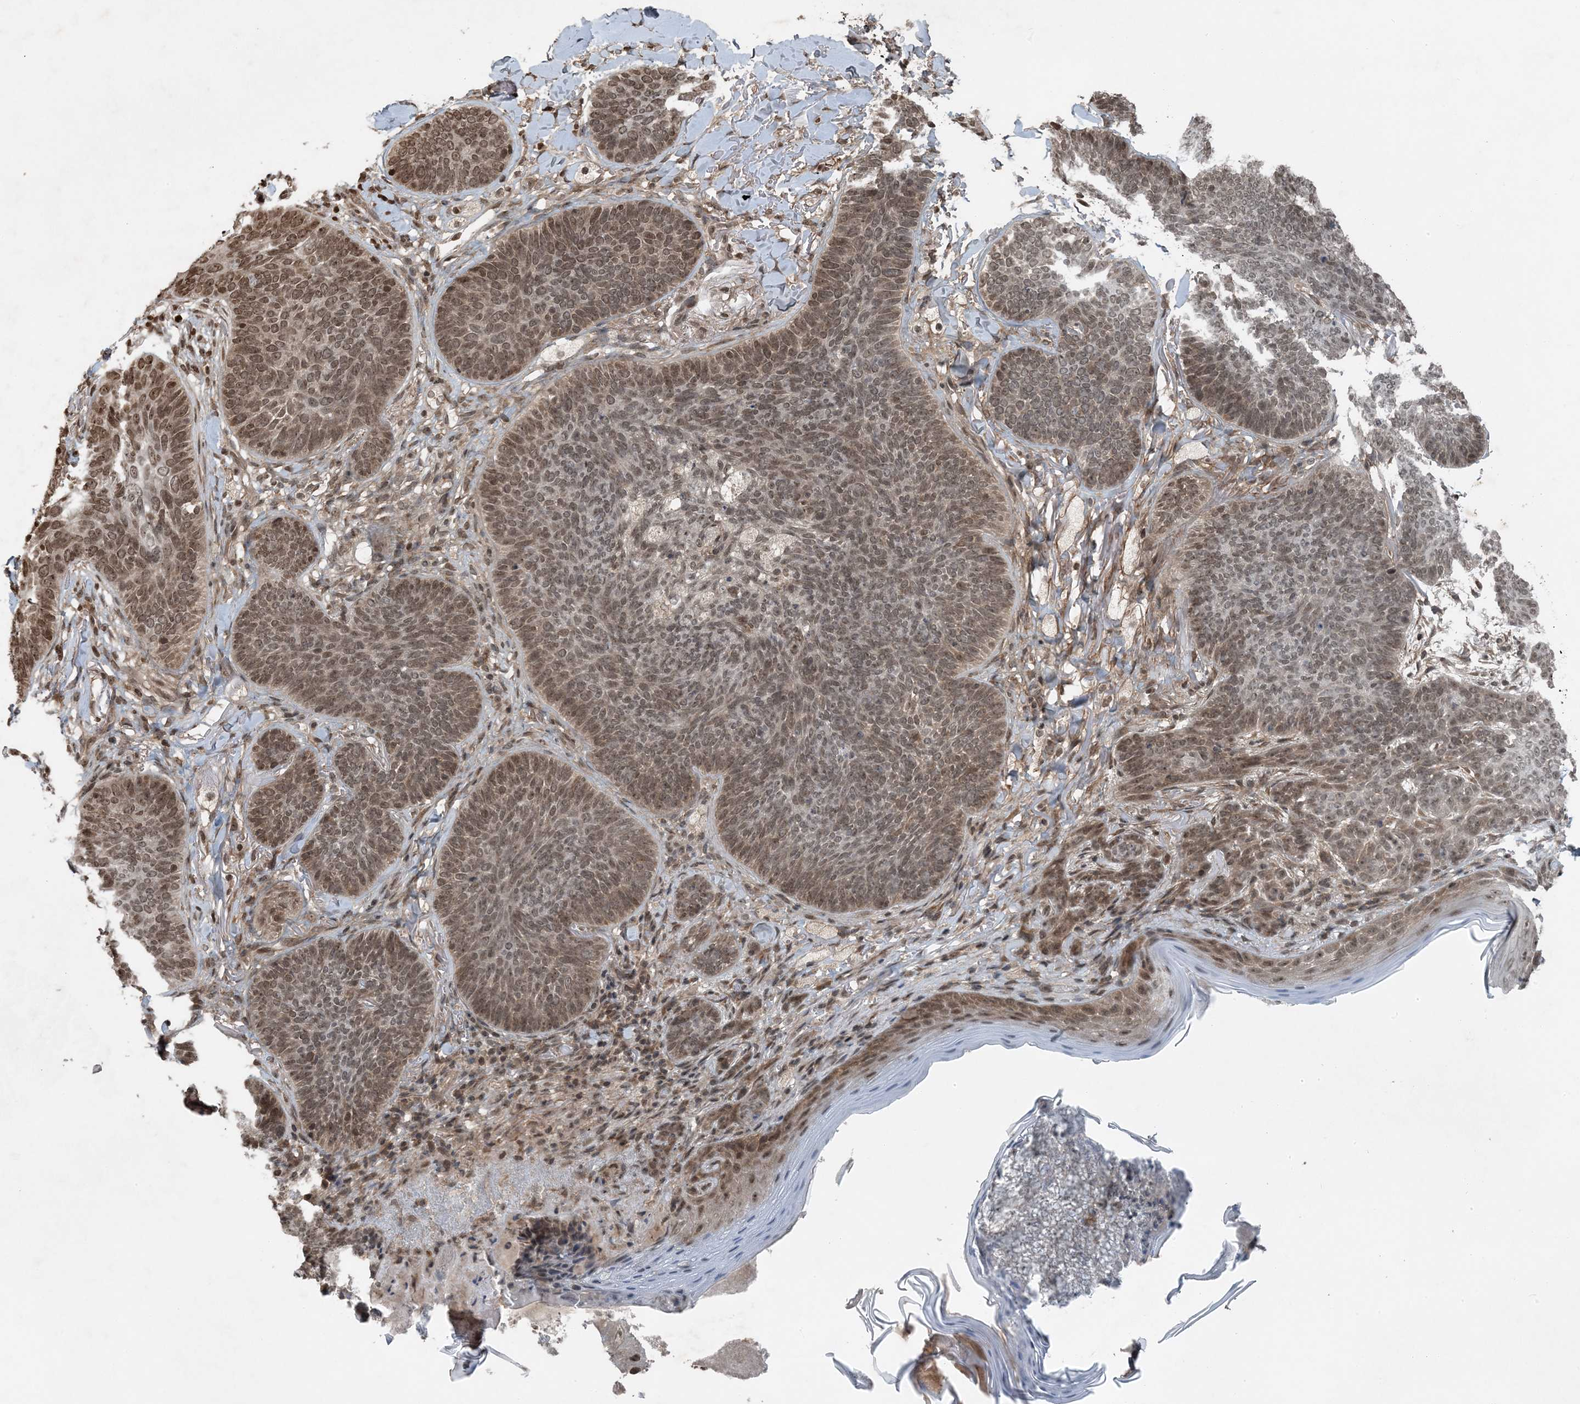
{"staining": {"intensity": "moderate", "quantity": "25%-75%", "location": "nuclear"}, "tissue": "skin cancer", "cell_type": "Tumor cells", "image_type": "cancer", "snomed": [{"axis": "morphology", "description": "Basal cell carcinoma"}, {"axis": "topography", "description": "Skin"}], "caption": "Skin basal cell carcinoma stained with IHC displays moderate nuclear positivity in approximately 25%-75% of tumor cells. (Brightfield microscopy of DAB IHC at high magnification).", "gene": "ZFAND2B", "patient": {"sex": "male", "age": 85}}